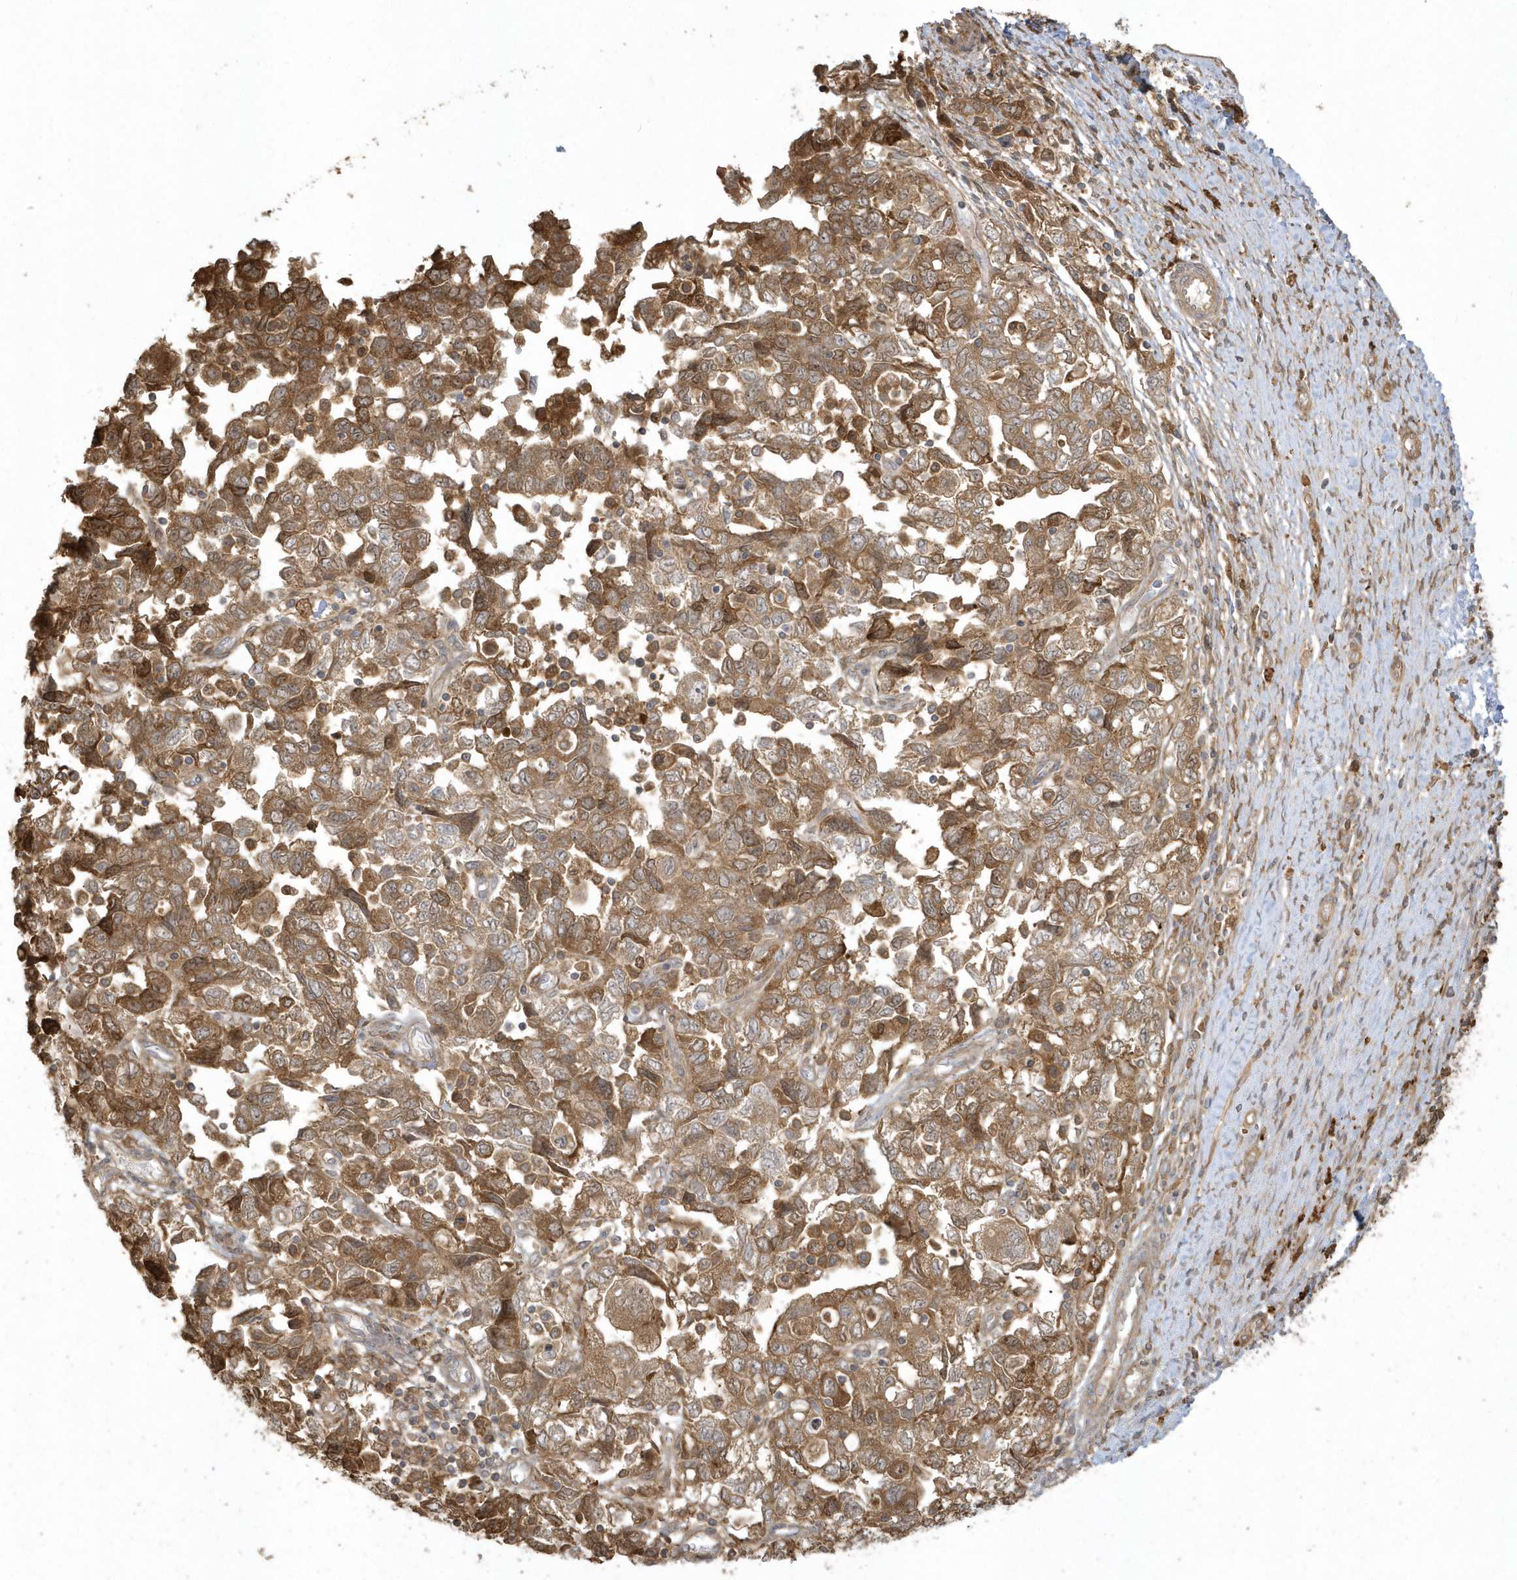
{"staining": {"intensity": "moderate", "quantity": ">75%", "location": "cytoplasmic/membranous,nuclear"}, "tissue": "ovarian cancer", "cell_type": "Tumor cells", "image_type": "cancer", "snomed": [{"axis": "morphology", "description": "Carcinoma, NOS"}, {"axis": "morphology", "description": "Cystadenocarcinoma, serous, NOS"}, {"axis": "topography", "description": "Ovary"}], "caption": "Protein analysis of ovarian cancer tissue exhibits moderate cytoplasmic/membranous and nuclear staining in about >75% of tumor cells.", "gene": "HNMT", "patient": {"sex": "female", "age": 69}}